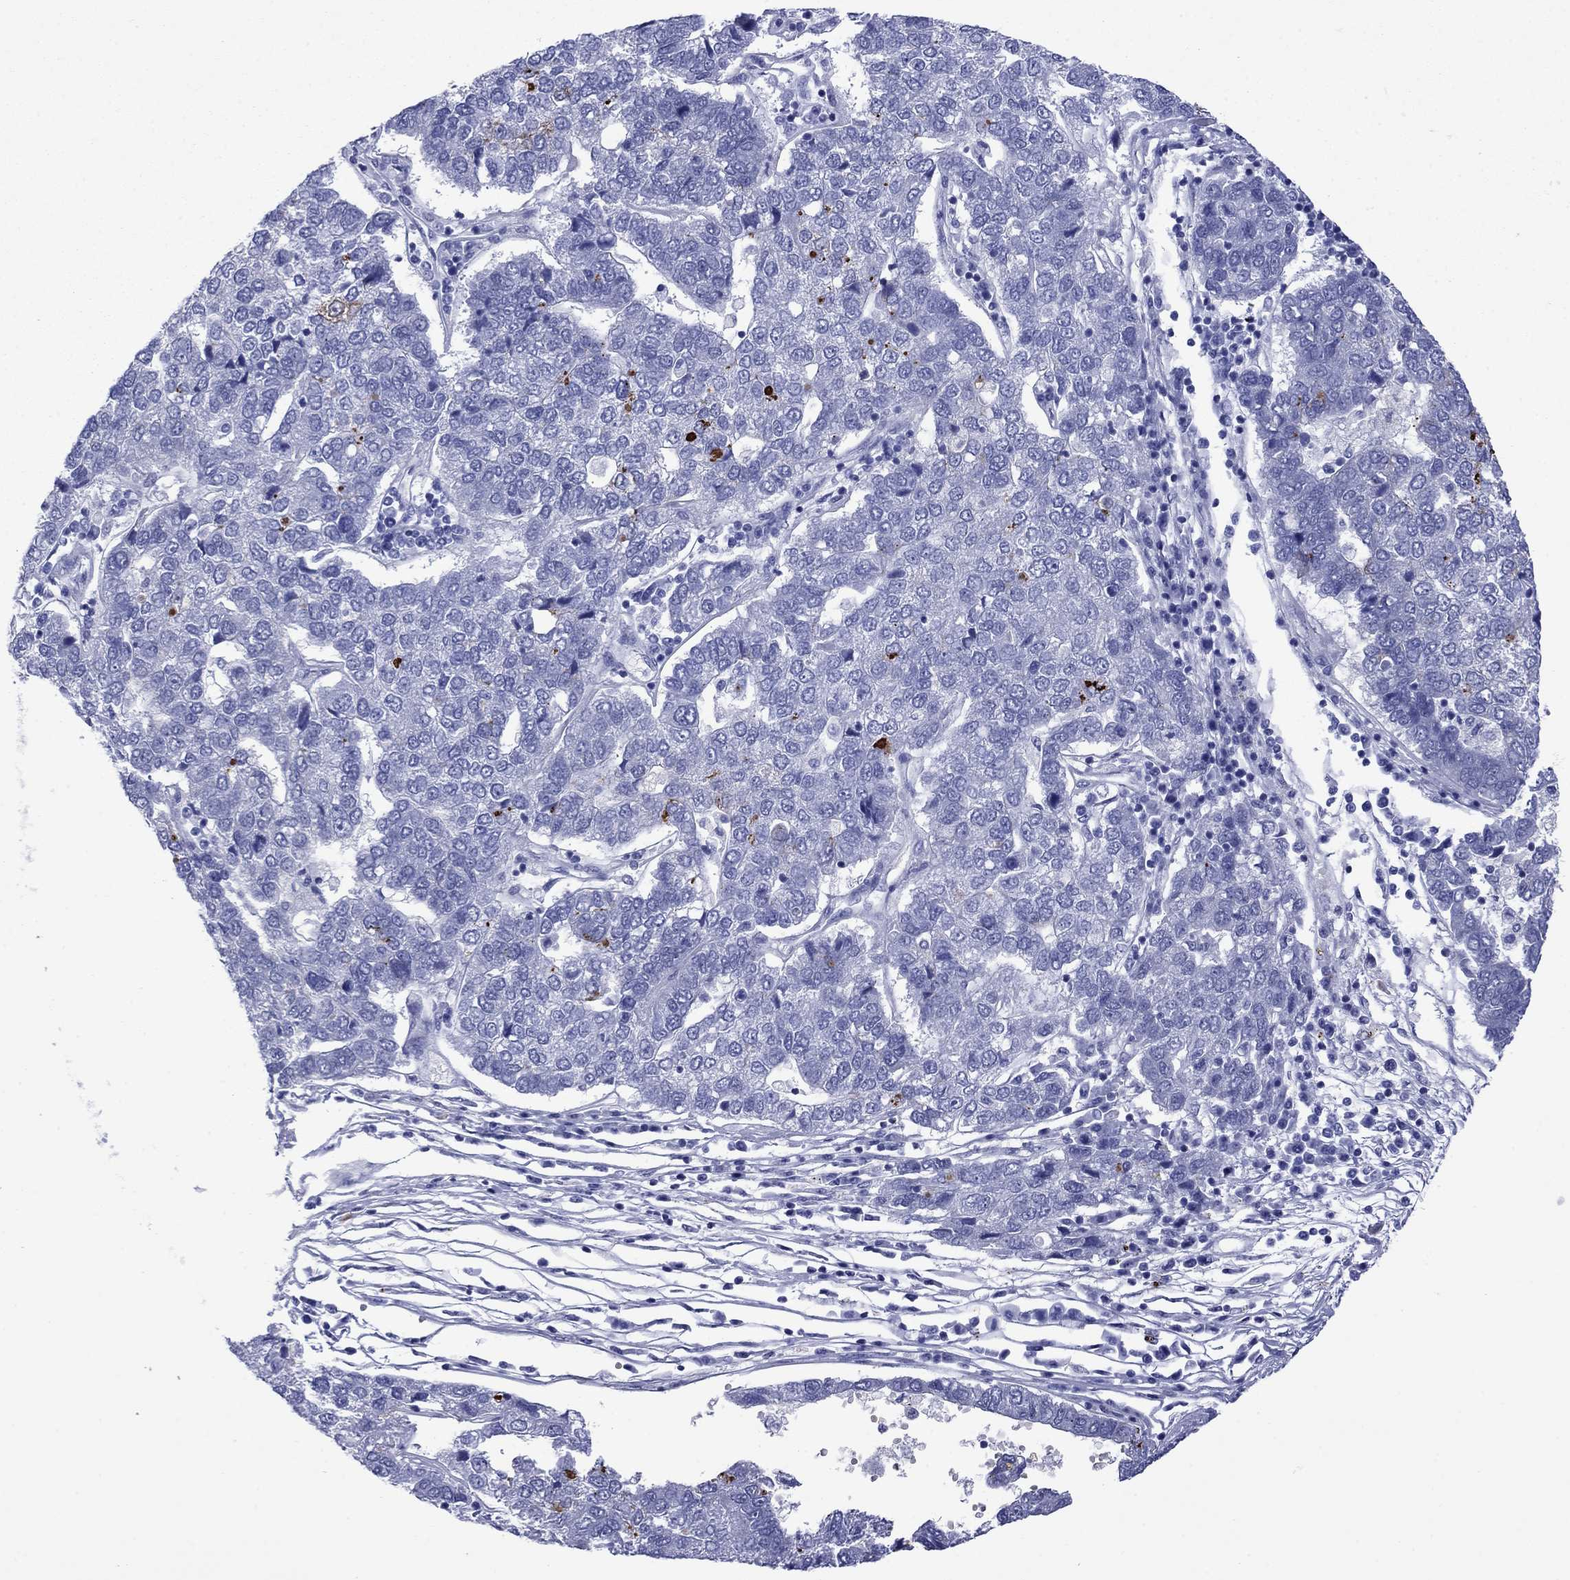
{"staining": {"intensity": "negative", "quantity": "none", "location": "none"}, "tissue": "pancreatic cancer", "cell_type": "Tumor cells", "image_type": "cancer", "snomed": [{"axis": "morphology", "description": "Adenocarcinoma, NOS"}, {"axis": "topography", "description": "Pancreas"}], "caption": "High power microscopy photomicrograph of an immunohistochemistry image of pancreatic cancer (adenocarcinoma), revealing no significant positivity in tumor cells.", "gene": "APOA2", "patient": {"sex": "female", "age": 61}}